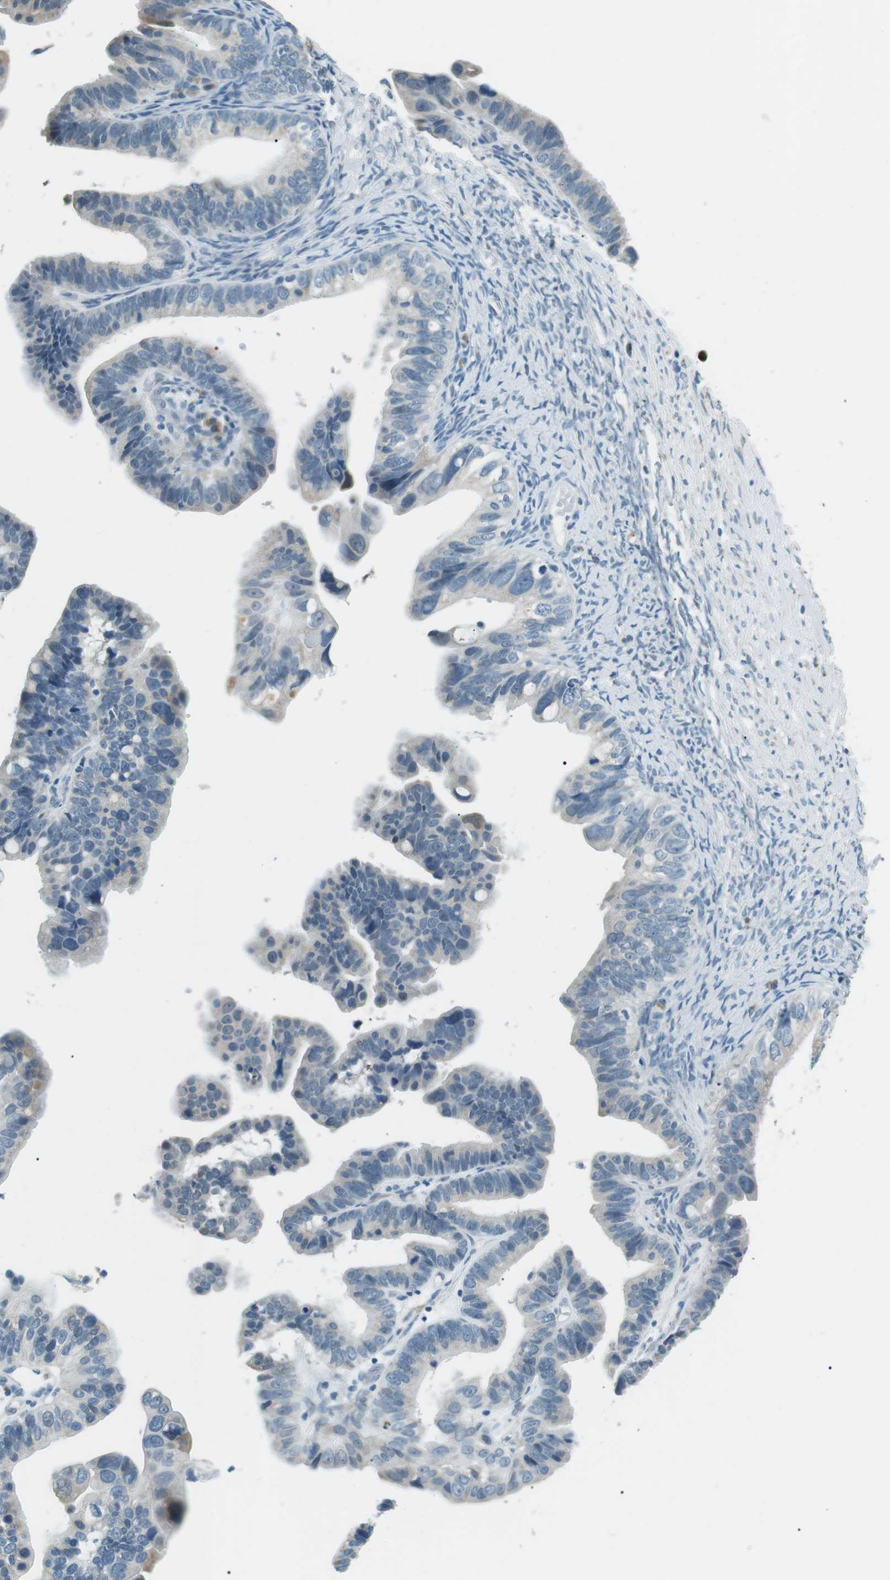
{"staining": {"intensity": "negative", "quantity": "none", "location": "none"}, "tissue": "ovarian cancer", "cell_type": "Tumor cells", "image_type": "cancer", "snomed": [{"axis": "morphology", "description": "Cystadenocarcinoma, serous, NOS"}, {"axis": "topography", "description": "Ovary"}], "caption": "An immunohistochemistry micrograph of serous cystadenocarcinoma (ovarian) is shown. There is no staining in tumor cells of serous cystadenocarcinoma (ovarian).", "gene": "SERPINB2", "patient": {"sex": "female", "age": 56}}